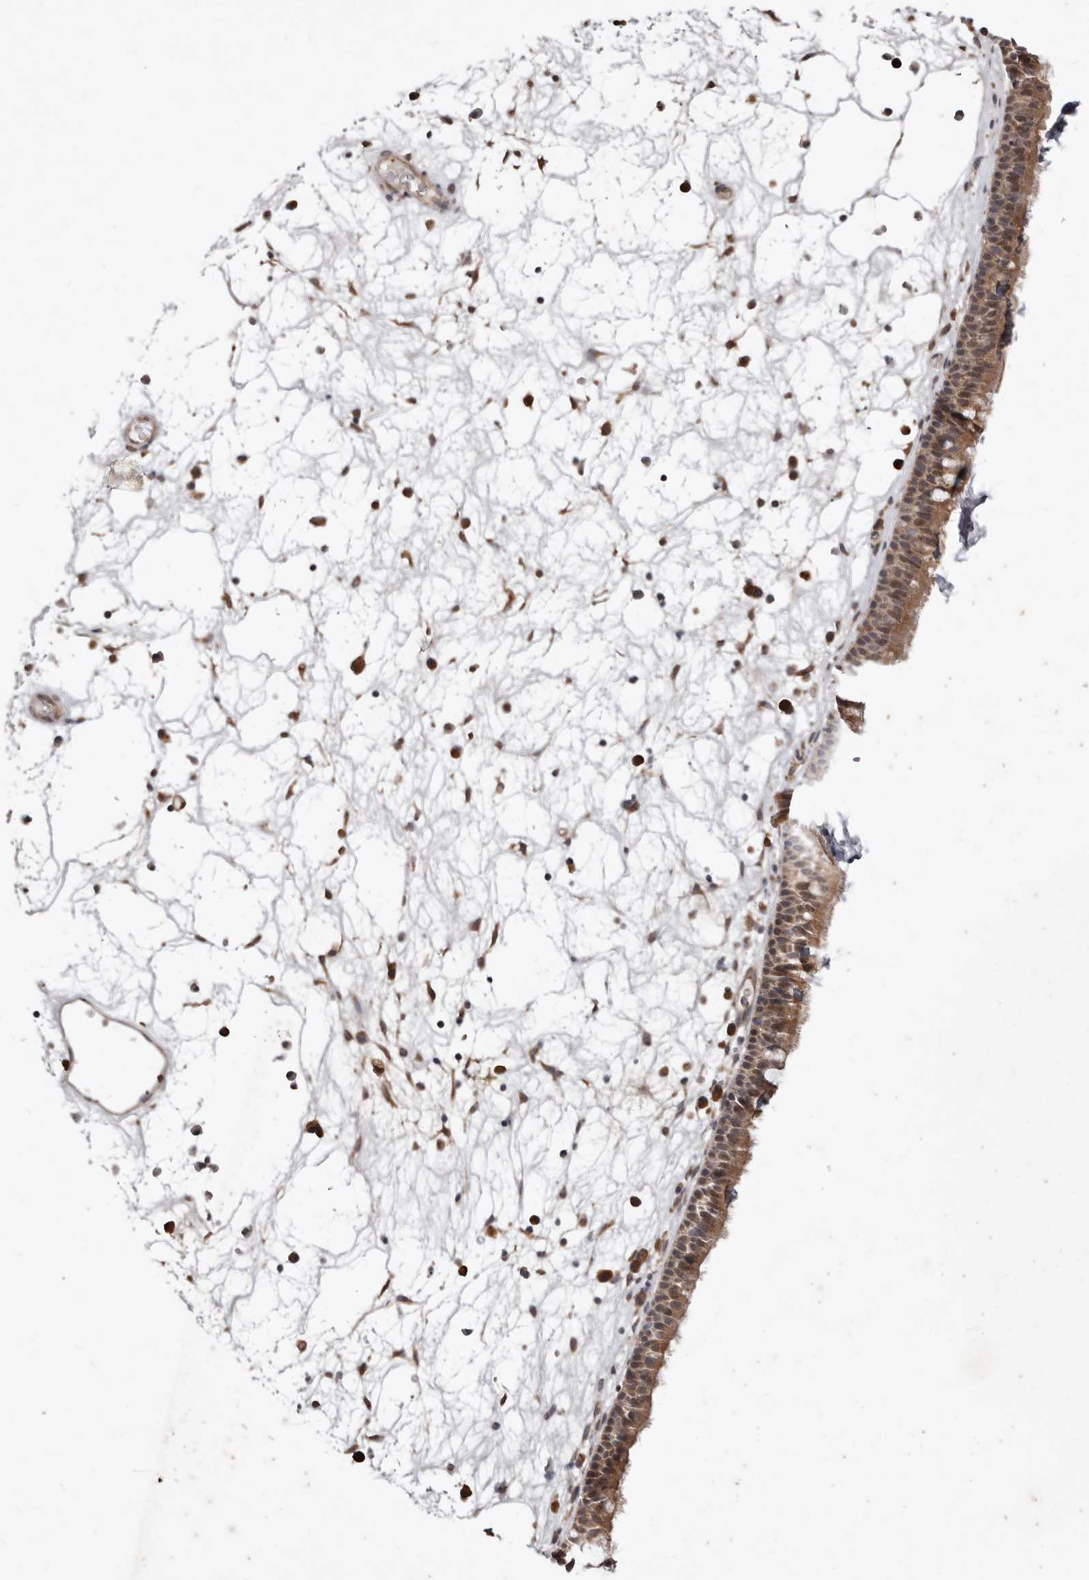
{"staining": {"intensity": "moderate", "quantity": ">75%", "location": "cytoplasmic/membranous"}, "tissue": "nasopharynx", "cell_type": "Respiratory epithelial cells", "image_type": "normal", "snomed": [{"axis": "morphology", "description": "Normal tissue, NOS"}, {"axis": "morphology", "description": "Inflammation, NOS"}, {"axis": "morphology", "description": "Malignant melanoma, Metastatic site"}, {"axis": "topography", "description": "Nasopharynx"}], "caption": "This histopathology image reveals immunohistochemistry (IHC) staining of benign nasopharynx, with medium moderate cytoplasmic/membranous expression in about >75% of respiratory epithelial cells.", "gene": "RRM2B", "patient": {"sex": "male", "age": 70}}